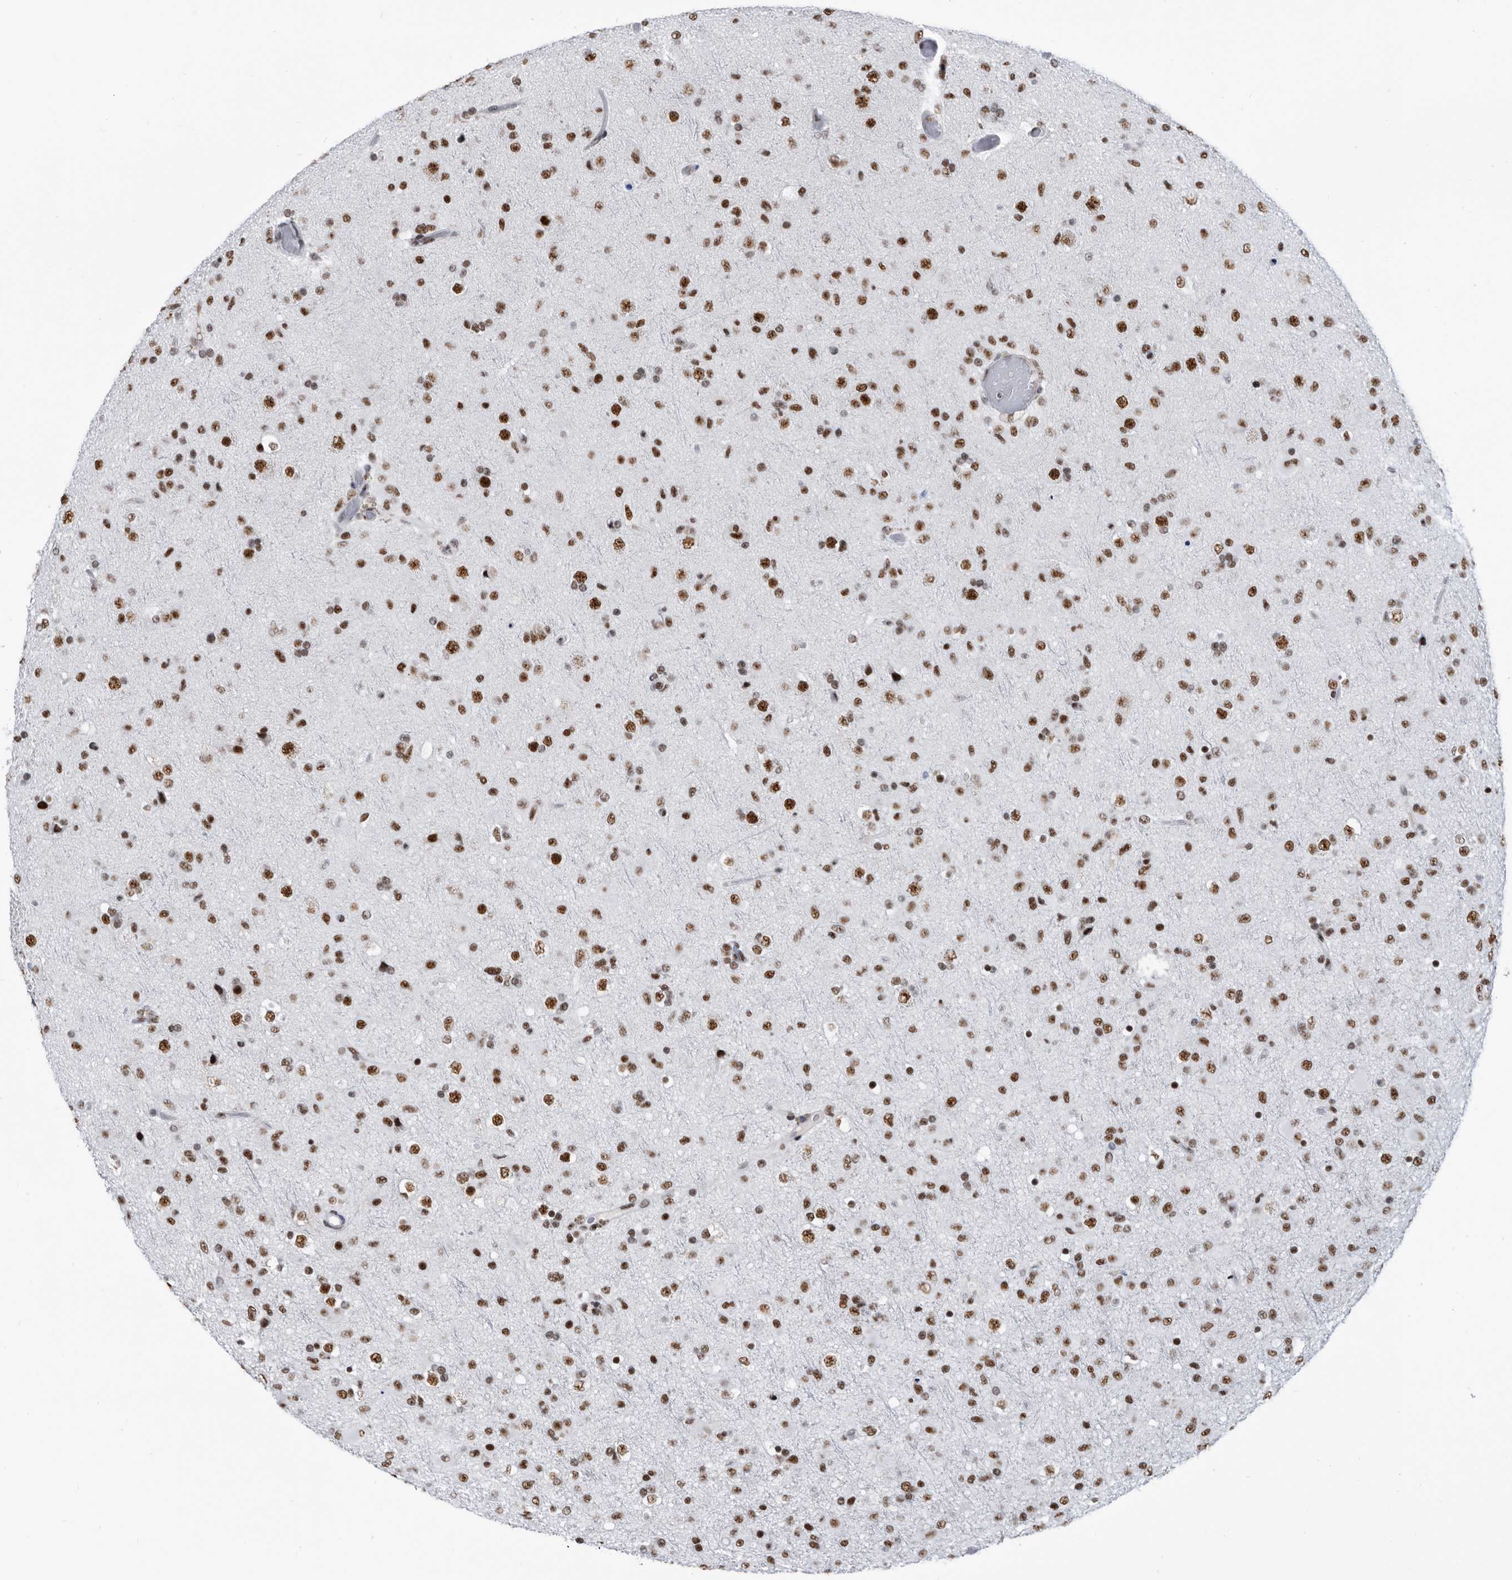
{"staining": {"intensity": "strong", "quantity": ">75%", "location": "nuclear"}, "tissue": "glioma", "cell_type": "Tumor cells", "image_type": "cancer", "snomed": [{"axis": "morphology", "description": "Glioma, malignant, Low grade"}, {"axis": "topography", "description": "Brain"}], "caption": "A micrograph of human glioma stained for a protein demonstrates strong nuclear brown staining in tumor cells.", "gene": "SF3A1", "patient": {"sex": "male", "age": 65}}